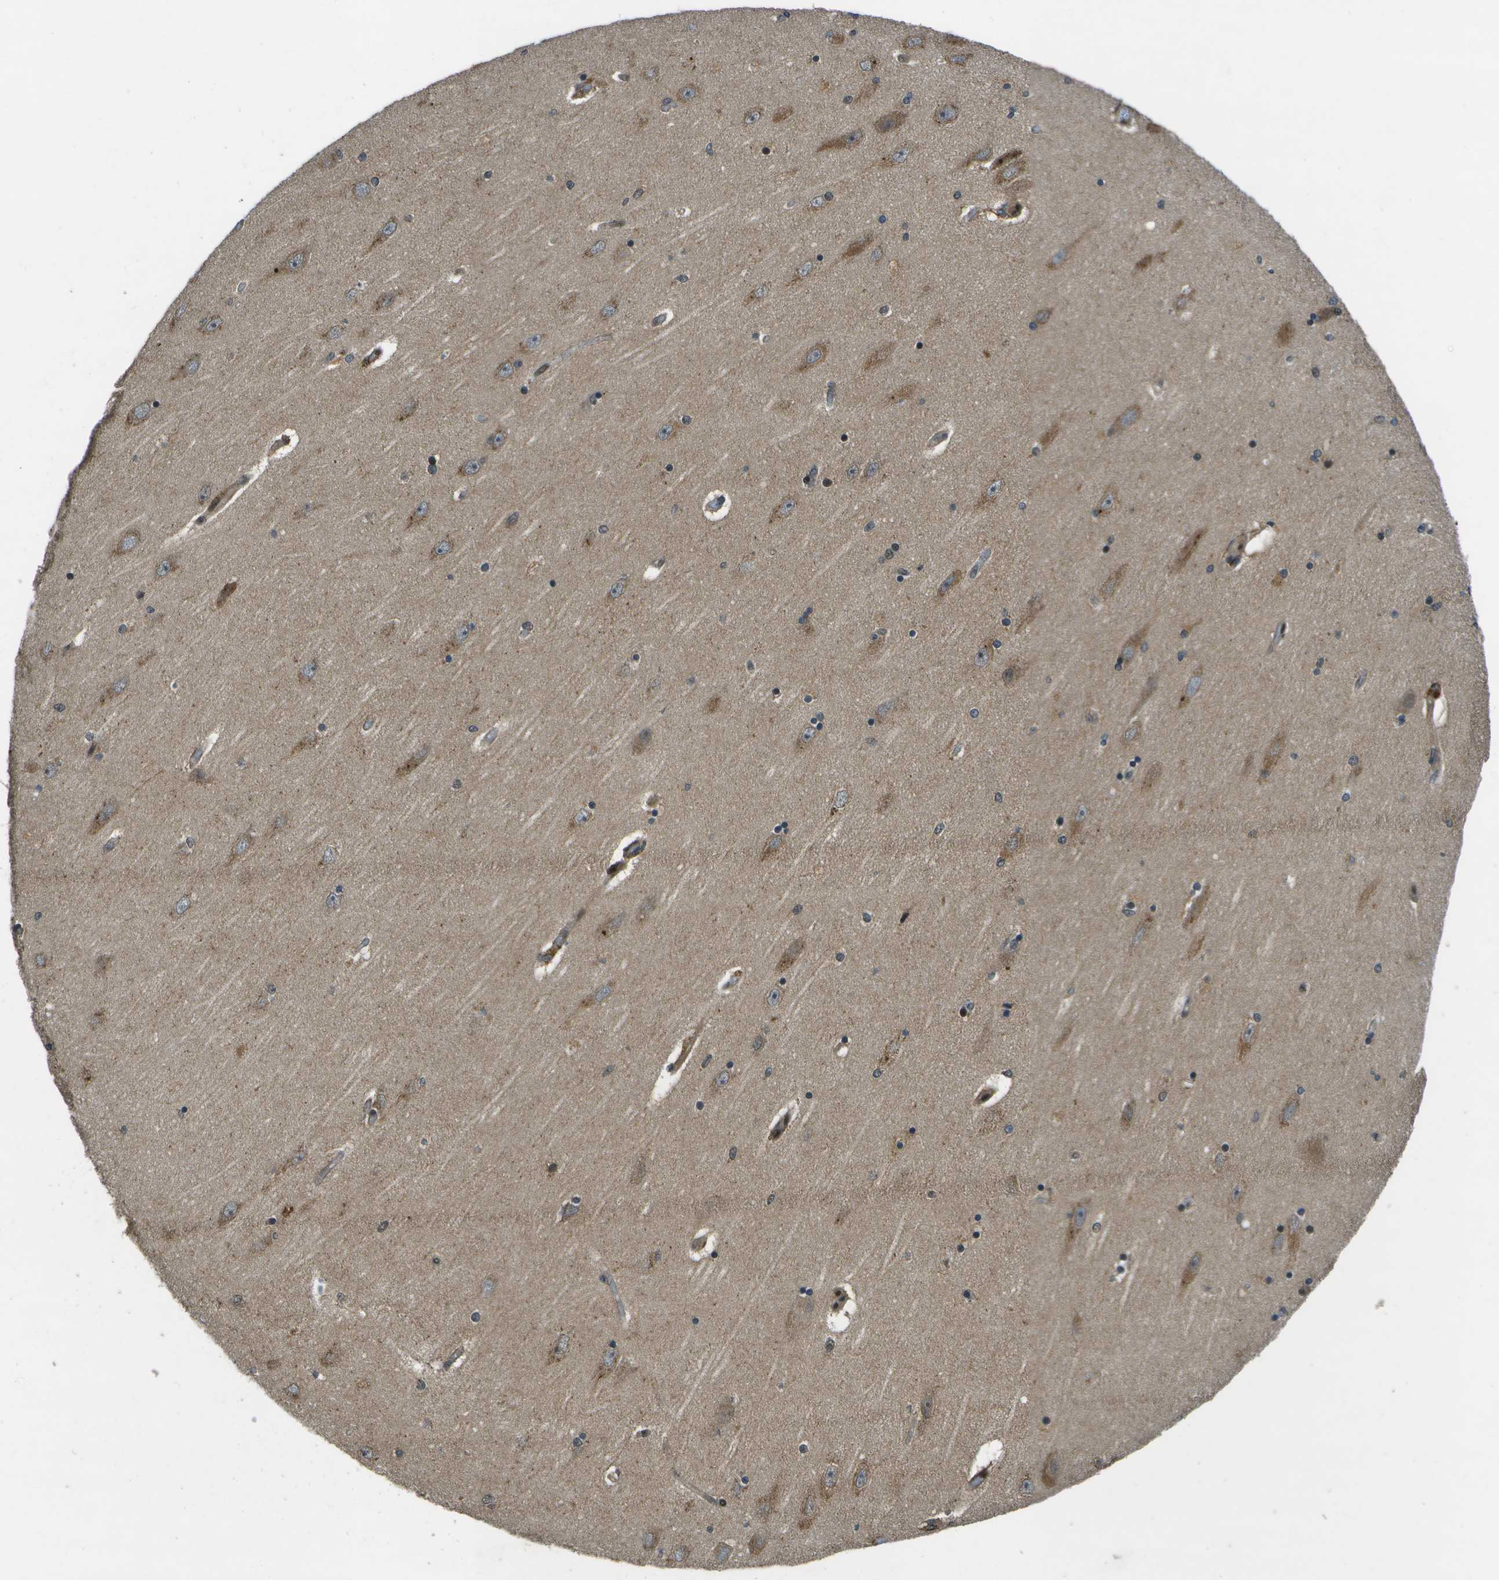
{"staining": {"intensity": "moderate", "quantity": "<25%", "location": "cytoplasmic/membranous"}, "tissue": "hippocampus", "cell_type": "Glial cells", "image_type": "normal", "snomed": [{"axis": "morphology", "description": "Normal tissue, NOS"}, {"axis": "topography", "description": "Hippocampus"}], "caption": "The histopathology image demonstrates a brown stain indicating the presence of a protein in the cytoplasmic/membranous of glial cells in hippocampus. The protein is stained brown, and the nuclei are stained in blue (DAB (3,3'-diaminobenzidine) IHC with brightfield microscopy, high magnification).", "gene": "GANC", "patient": {"sex": "female", "age": 54}}